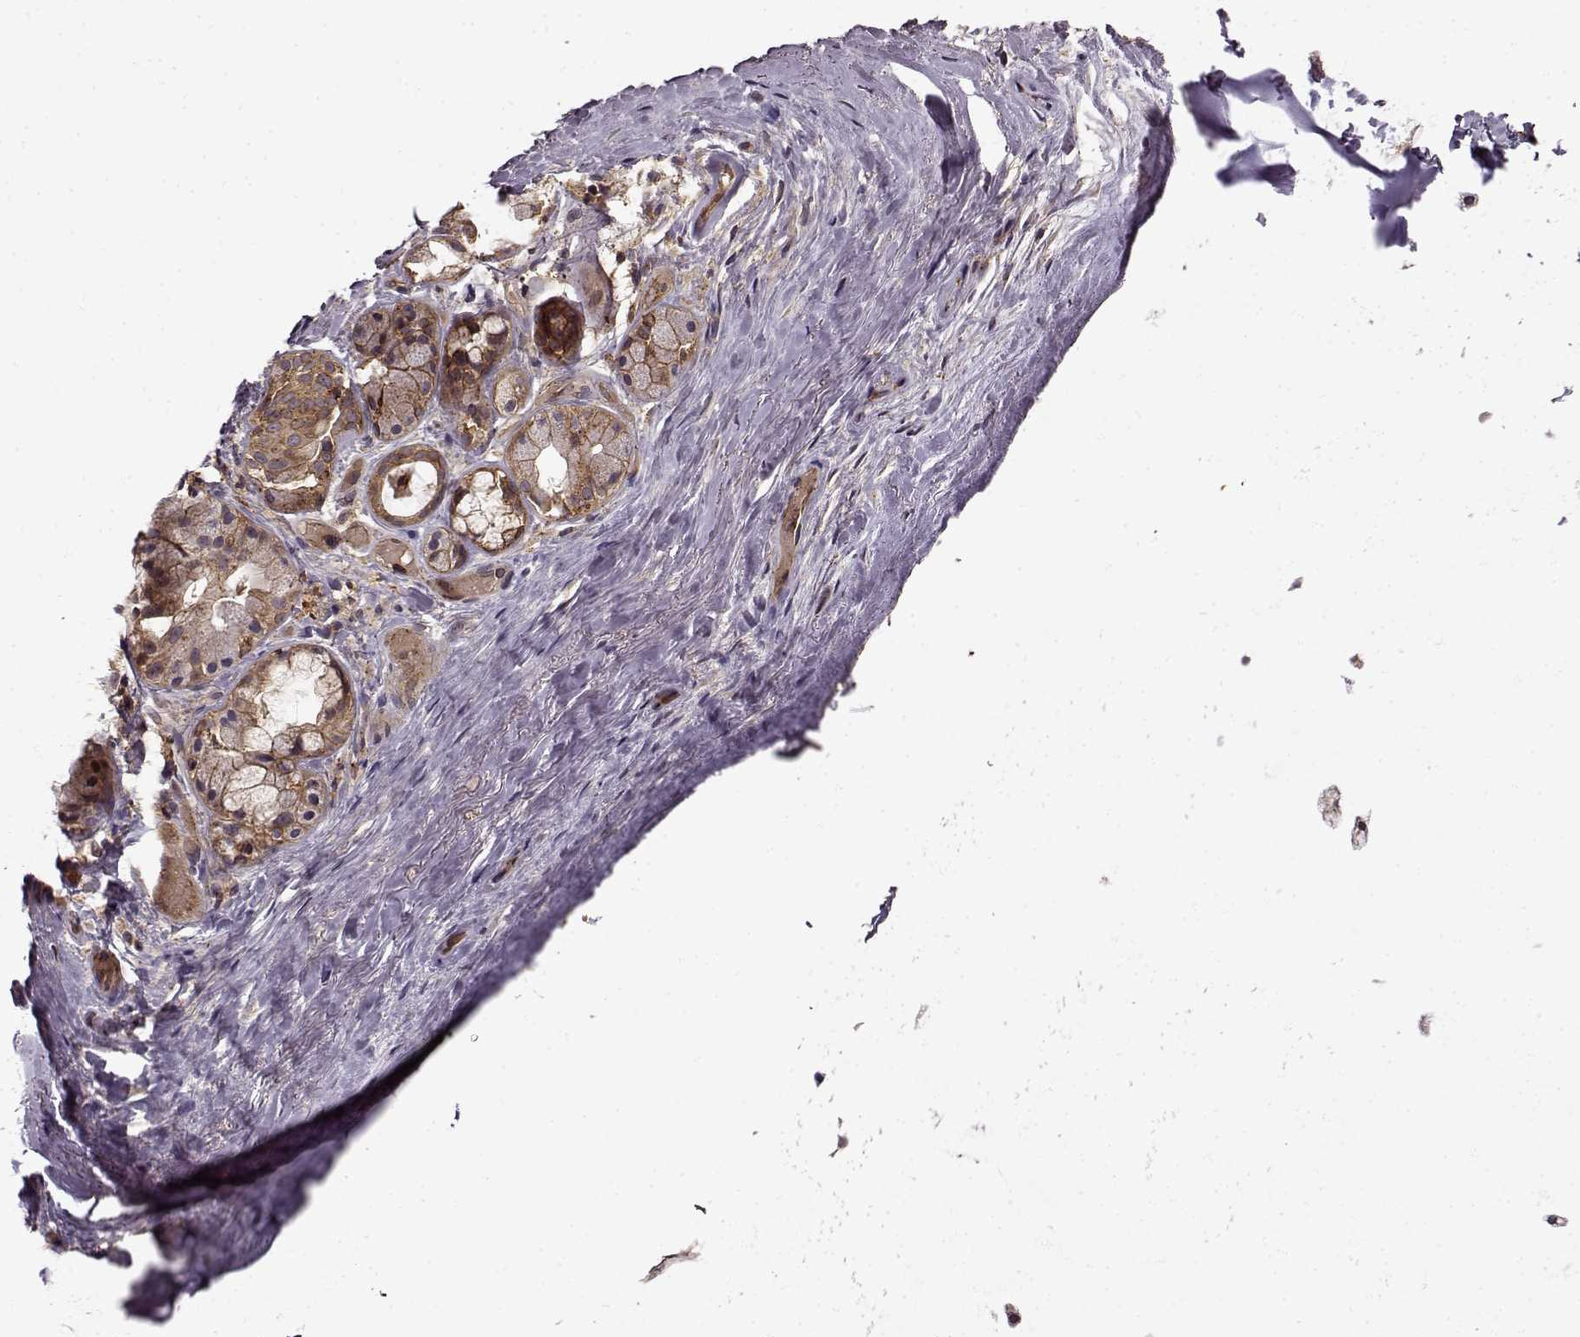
{"staining": {"intensity": "negative", "quantity": "none", "location": "none"}, "tissue": "soft tissue", "cell_type": "Fibroblasts", "image_type": "normal", "snomed": [{"axis": "morphology", "description": "Normal tissue, NOS"}, {"axis": "topography", "description": "Cartilage tissue"}], "caption": "Image shows no protein positivity in fibroblasts of normal soft tissue. The staining was performed using DAB (3,3'-diaminobenzidine) to visualize the protein expression in brown, while the nuclei were stained in blue with hematoxylin (Magnification: 20x).", "gene": "IFRD2", "patient": {"sex": "male", "age": 62}}